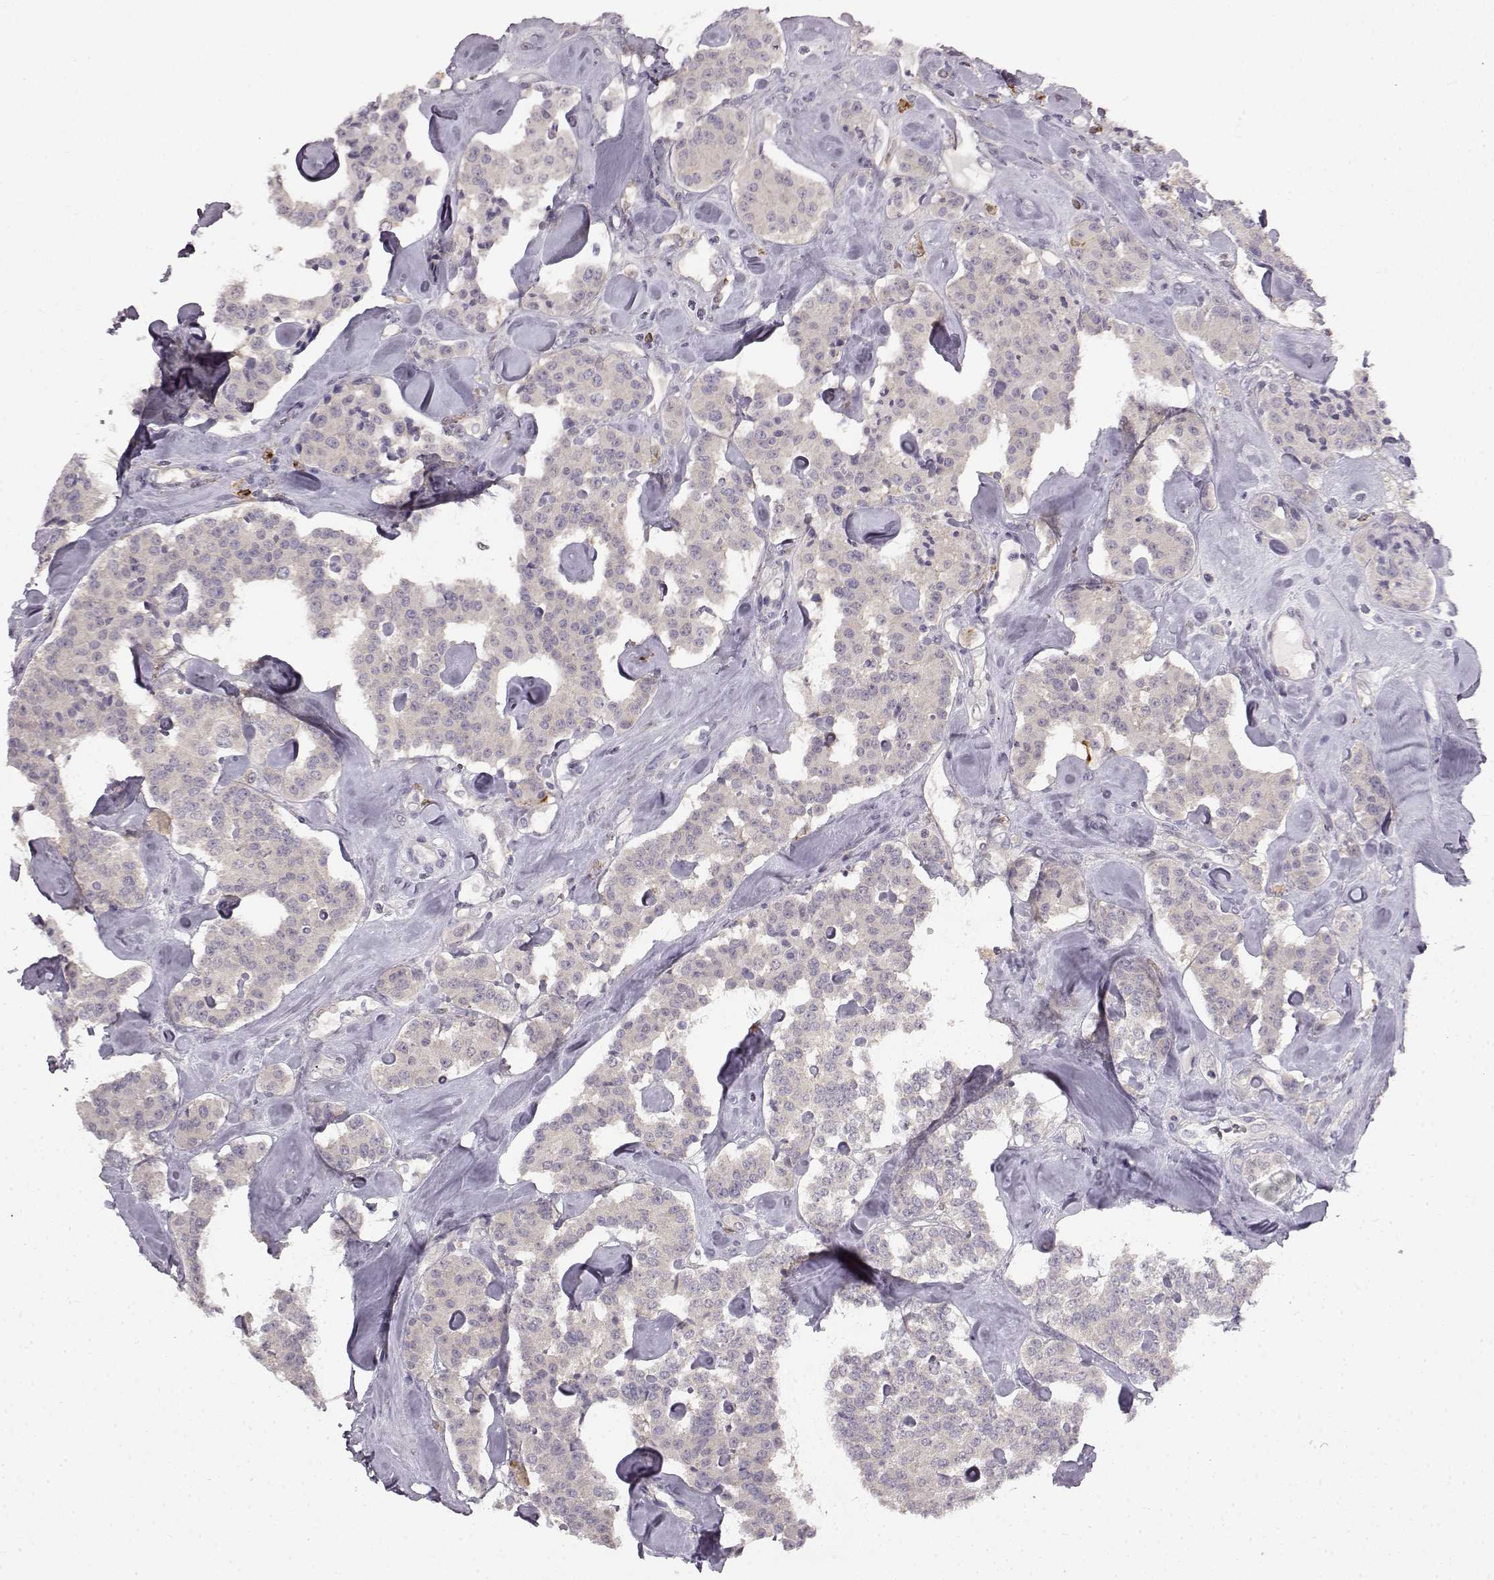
{"staining": {"intensity": "weak", "quantity": ">75%", "location": "cytoplasmic/membranous"}, "tissue": "carcinoid", "cell_type": "Tumor cells", "image_type": "cancer", "snomed": [{"axis": "morphology", "description": "Carcinoid, malignant, NOS"}, {"axis": "topography", "description": "Pancreas"}], "caption": "Protein expression analysis of carcinoid reveals weak cytoplasmic/membranous staining in approximately >75% of tumor cells. The protein of interest is shown in brown color, while the nuclei are stained blue.", "gene": "SPAG17", "patient": {"sex": "male", "age": 41}}